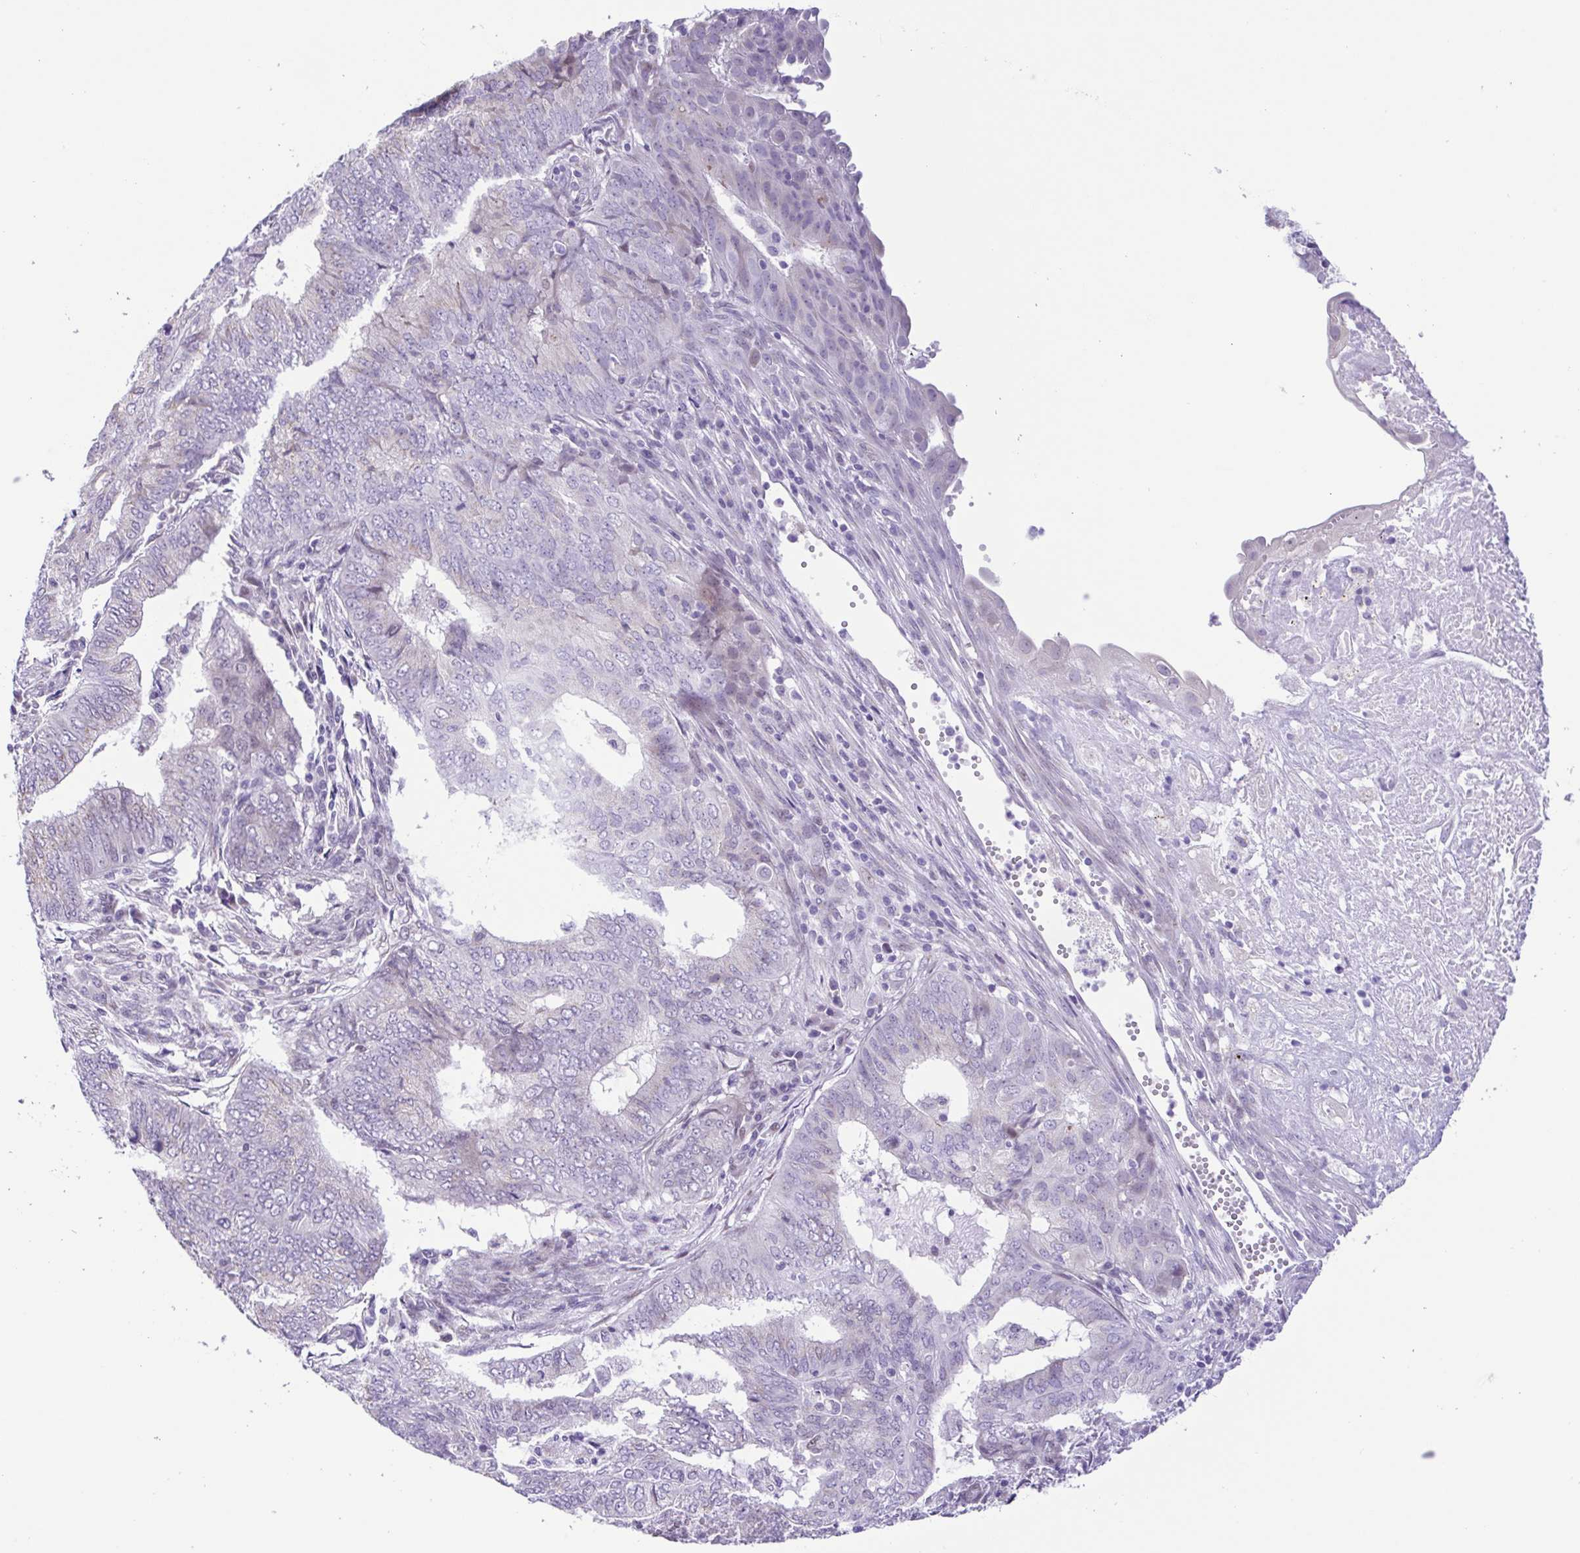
{"staining": {"intensity": "negative", "quantity": "none", "location": "none"}, "tissue": "endometrial cancer", "cell_type": "Tumor cells", "image_type": "cancer", "snomed": [{"axis": "morphology", "description": "Adenocarcinoma, NOS"}, {"axis": "topography", "description": "Endometrium"}], "caption": "High power microscopy histopathology image of an IHC photomicrograph of endometrial cancer (adenocarcinoma), revealing no significant staining in tumor cells.", "gene": "TGM3", "patient": {"sex": "female", "age": 62}}